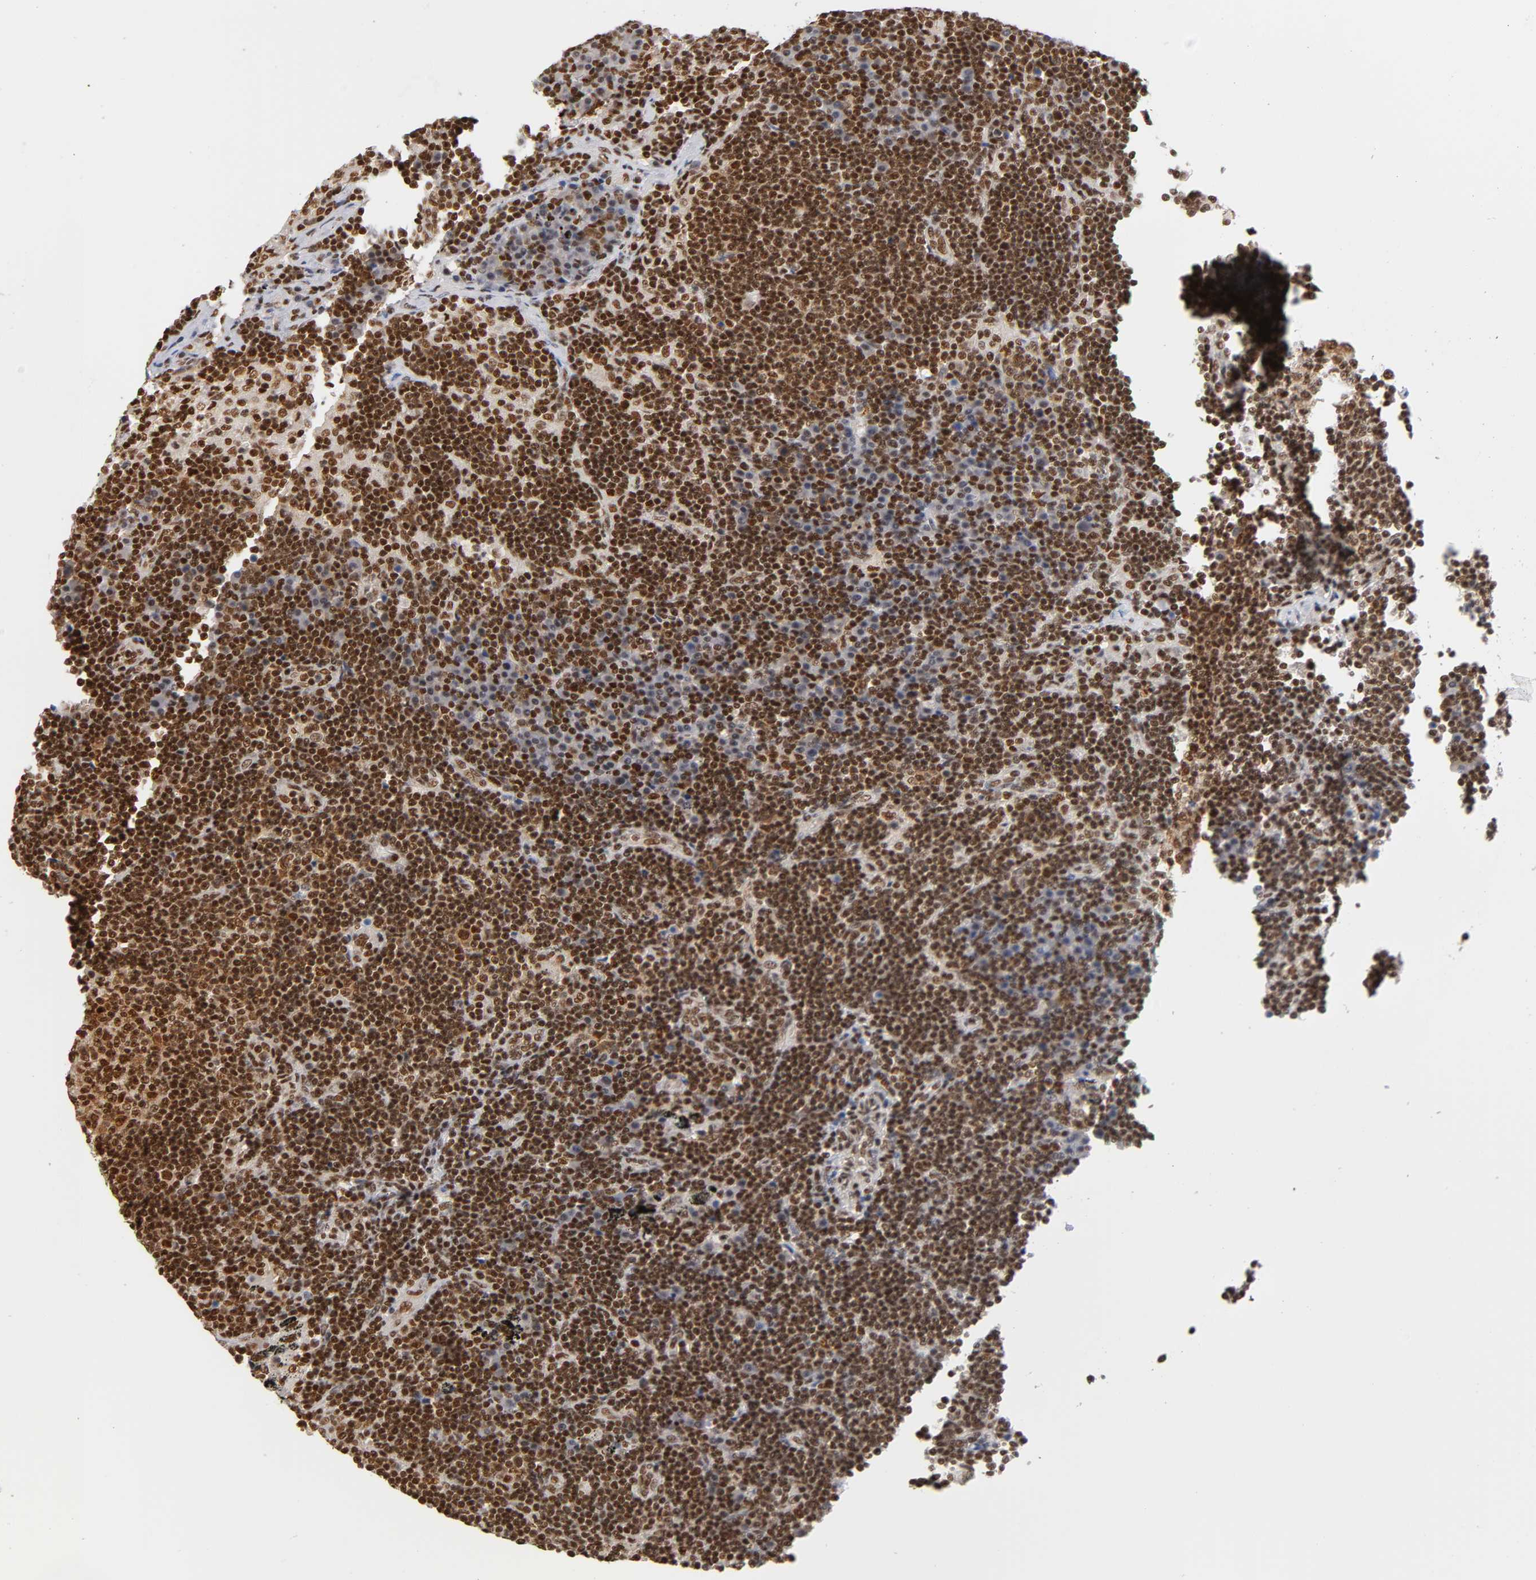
{"staining": {"intensity": "strong", "quantity": ">75%", "location": "nuclear"}, "tissue": "lymph node", "cell_type": "Germinal center cells", "image_type": "normal", "snomed": [{"axis": "morphology", "description": "Normal tissue, NOS"}, {"axis": "morphology", "description": "Squamous cell carcinoma, metastatic, NOS"}, {"axis": "topography", "description": "Lymph node"}], "caption": "An immunohistochemistry image of unremarkable tissue is shown. Protein staining in brown shows strong nuclear positivity in lymph node within germinal center cells.", "gene": "ILKAP", "patient": {"sex": "female", "age": 53}}